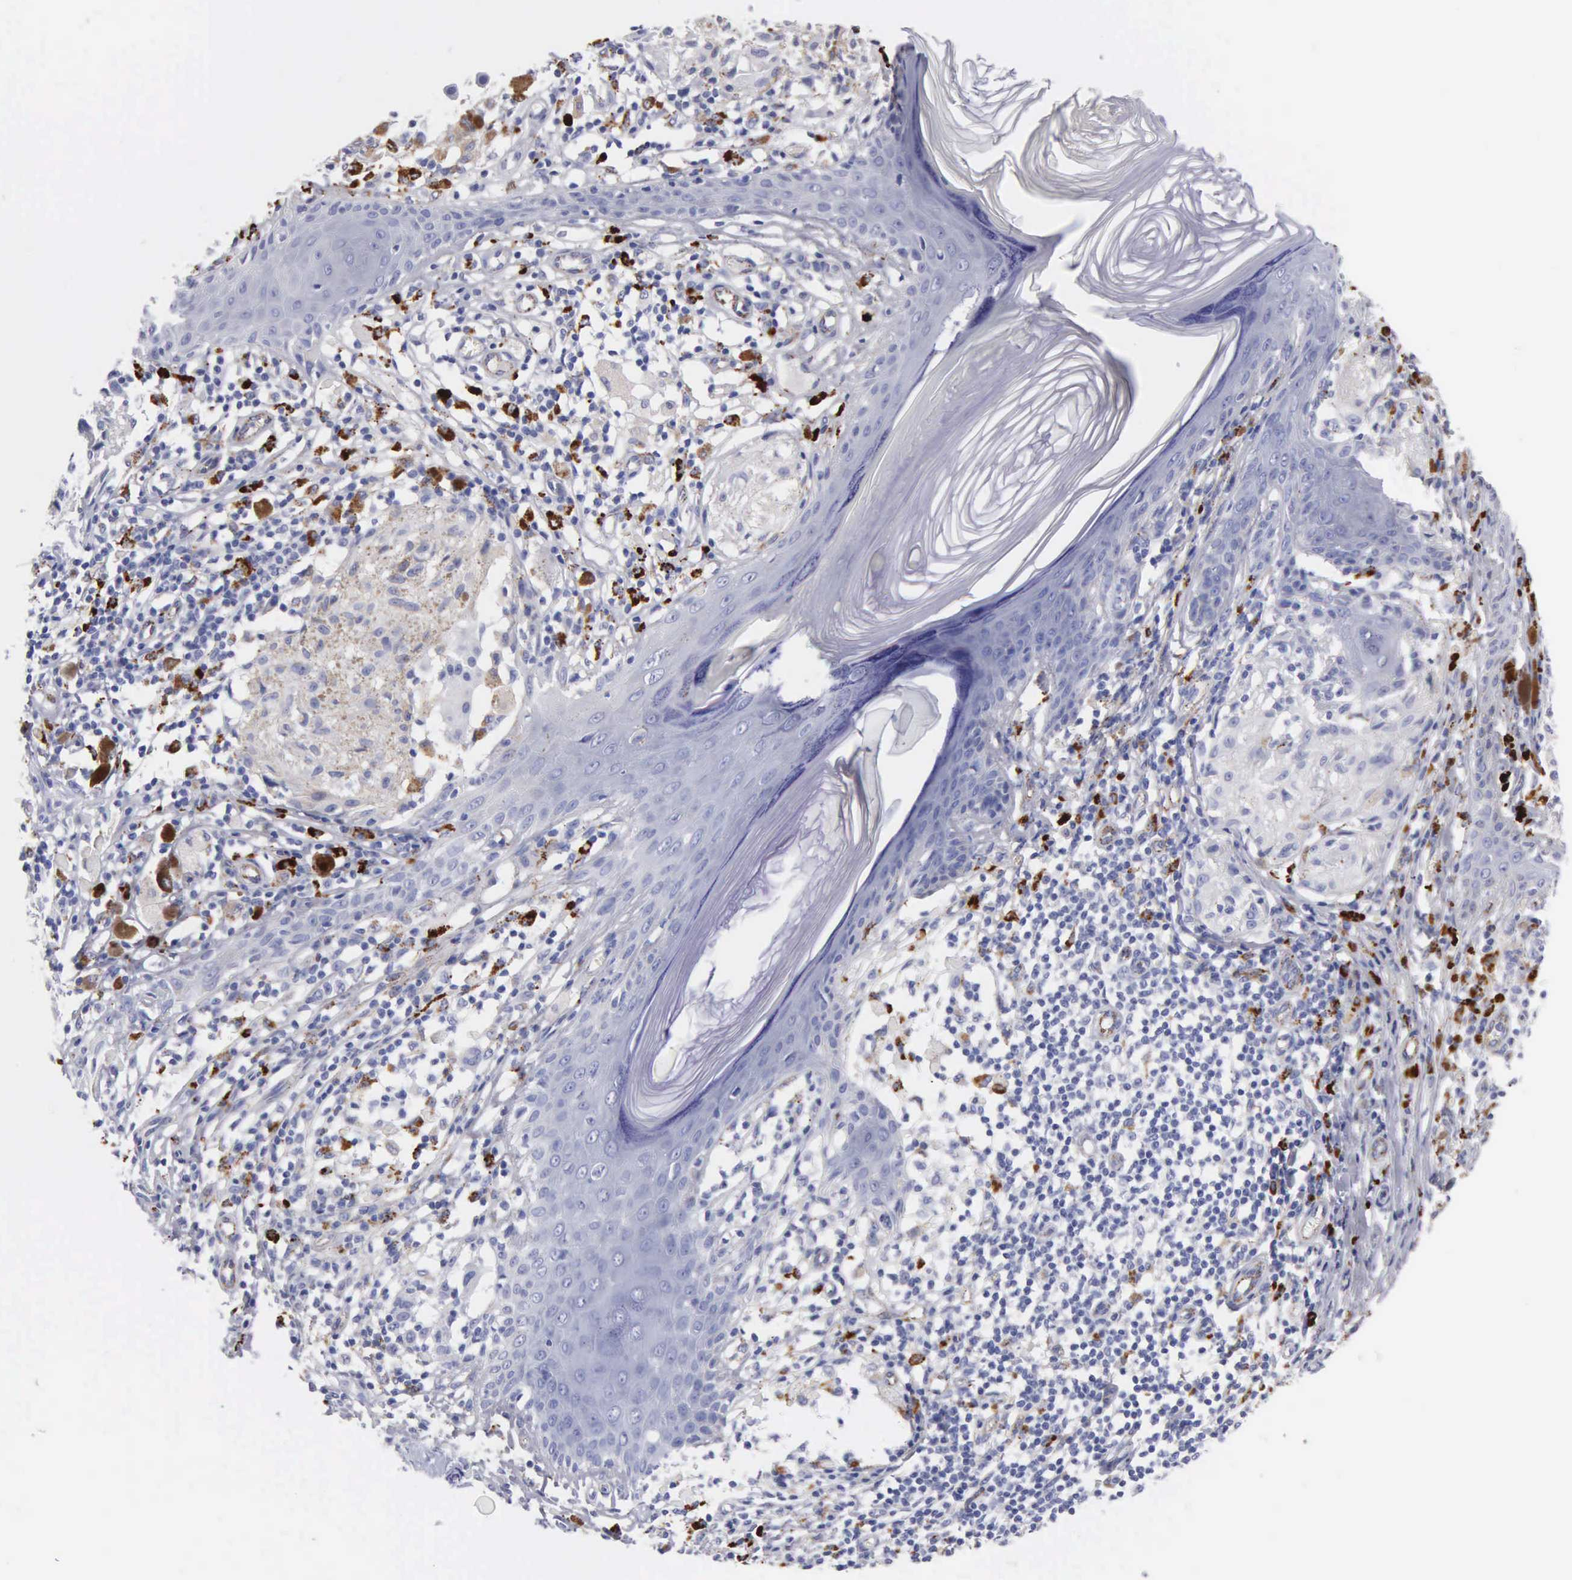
{"staining": {"intensity": "weak", "quantity": "25%-75%", "location": "cytoplasmic/membranous"}, "tissue": "melanoma", "cell_type": "Tumor cells", "image_type": "cancer", "snomed": [{"axis": "morphology", "description": "Malignant melanoma, NOS"}, {"axis": "topography", "description": "Skin"}], "caption": "Melanoma stained for a protein (brown) demonstrates weak cytoplasmic/membranous positive expression in about 25%-75% of tumor cells.", "gene": "CTSL", "patient": {"sex": "male", "age": 36}}